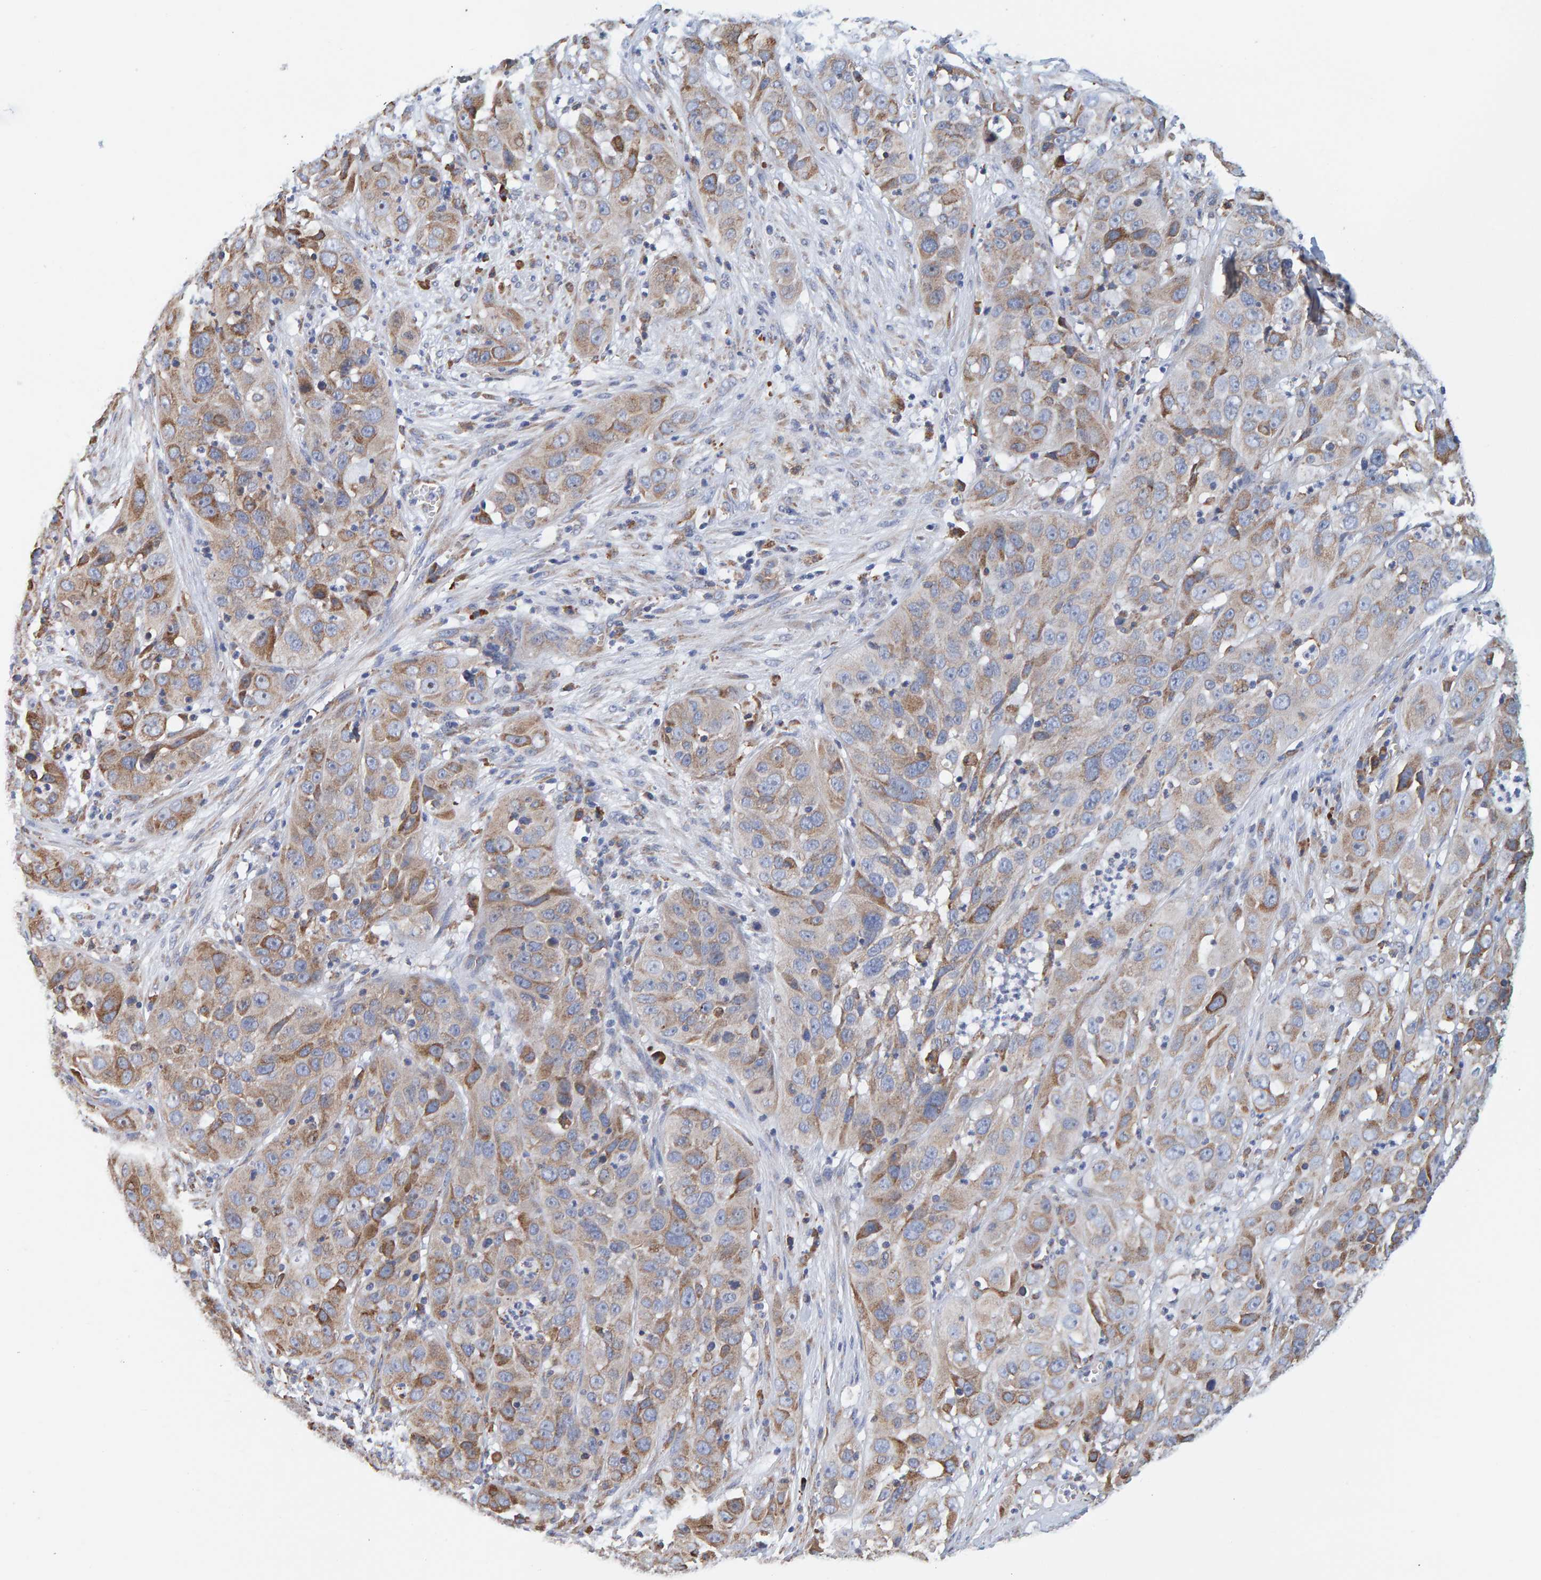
{"staining": {"intensity": "moderate", "quantity": ">75%", "location": "cytoplasmic/membranous"}, "tissue": "cervical cancer", "cell_type": "Tumor cells", "image_type": "cancer", "snomed": [{"axis": "morphology", "description": "Squamous cell carcinoma, NOS"}, {"axis": "topography", "description": "Cervix"}], "caption": "Human cervical cancer (squamous cell carcinoma) stained with a brown dye demonstrates moderate cytoplasmic/membranous positive expression in about >75% of tumor cells.", "gene": "SGPL1", "patient": {"sex": "female", "age": 32}}